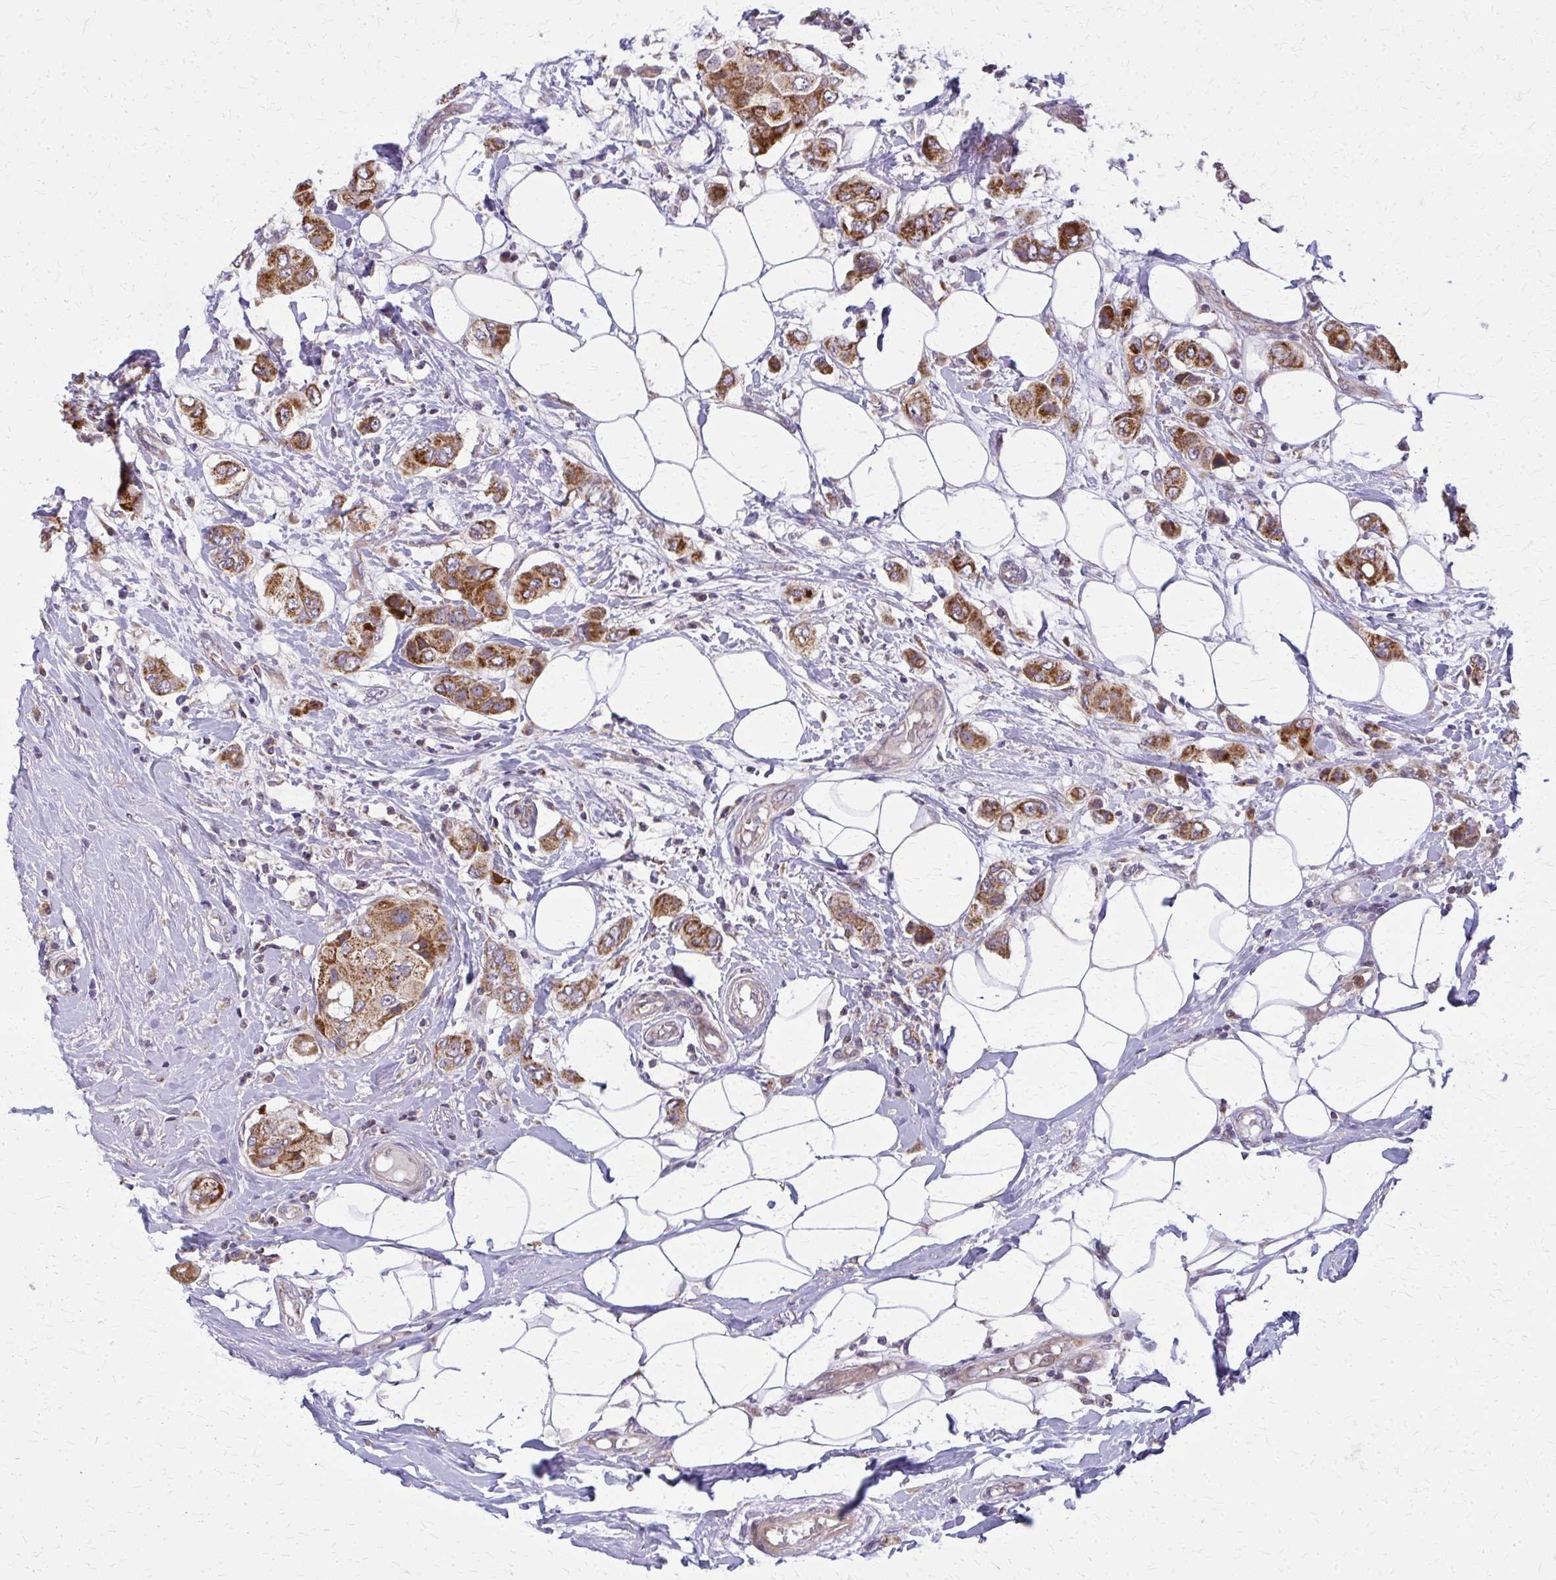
{"staining": {"intensity": "strong", "quantity": ">75%", "location": "cytoplasmic/membranous"}, "tissue": "breast cancer", "cell_type": "Tumor cells", "image_type": "cancer", "snomed": [{"axis": "morphology", "description": "Lobular carcinoma"}, {"axis": "topography", "description": "Breast"}], "caption": "Breast lobular carcinoma was stained to show a protein in brown. There is high levels of strong cytoplasmic/membranous positivity in about >75% of tumor cells. (brown staining indicates protein expression, while blue staining denotes nuclei).", "gene": "MCCC1", "patient": {"sex": "female", "age": 51}}